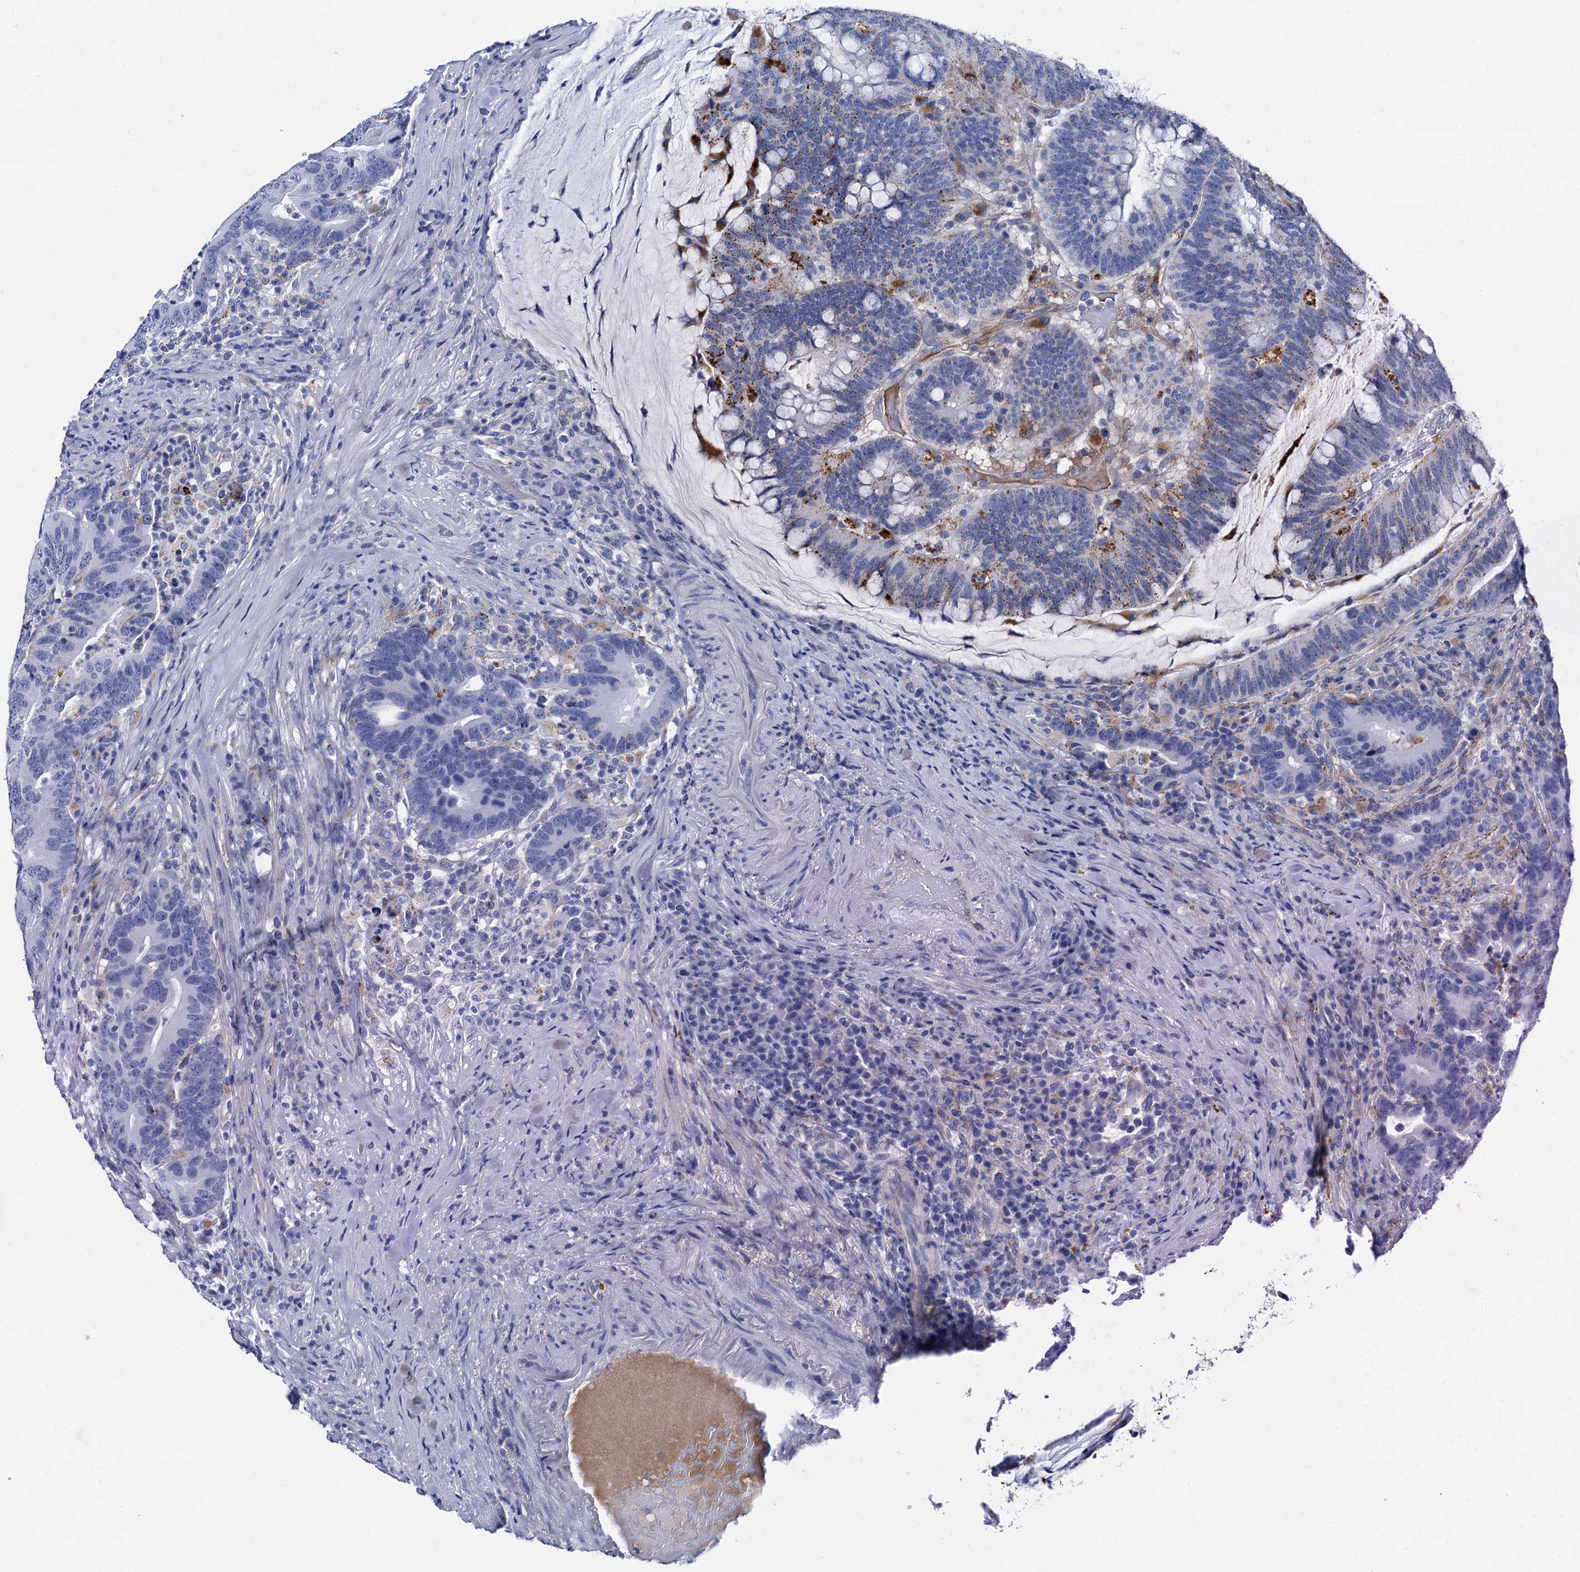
{"staining": {"intensity": "moderate", "quantity": "<25%", "location": "cytoplasmic/membranous"}, "tissue": "colorectal cancer", "cell_type": "Tumor cells", "image_type": "cancer", "snomed": [{"axis": "morphology", "description": "Adenocarcinoma, NOS"}, {"axis": "topography", "description": "Colon"}], "caption": "Tumor cells reveal low levels of moderate cytoplasmic/membranous expression in about <25% of cells in colorectal cancer (adenocarcinoma). (Stains: DAB (3,3'-diaminobenzidine) in brown, nuclei in blue, Microscopy: brightfield microscopy at high magnification).", "gene": "APOD", "patient": {"sex": "female", "age": 66}}